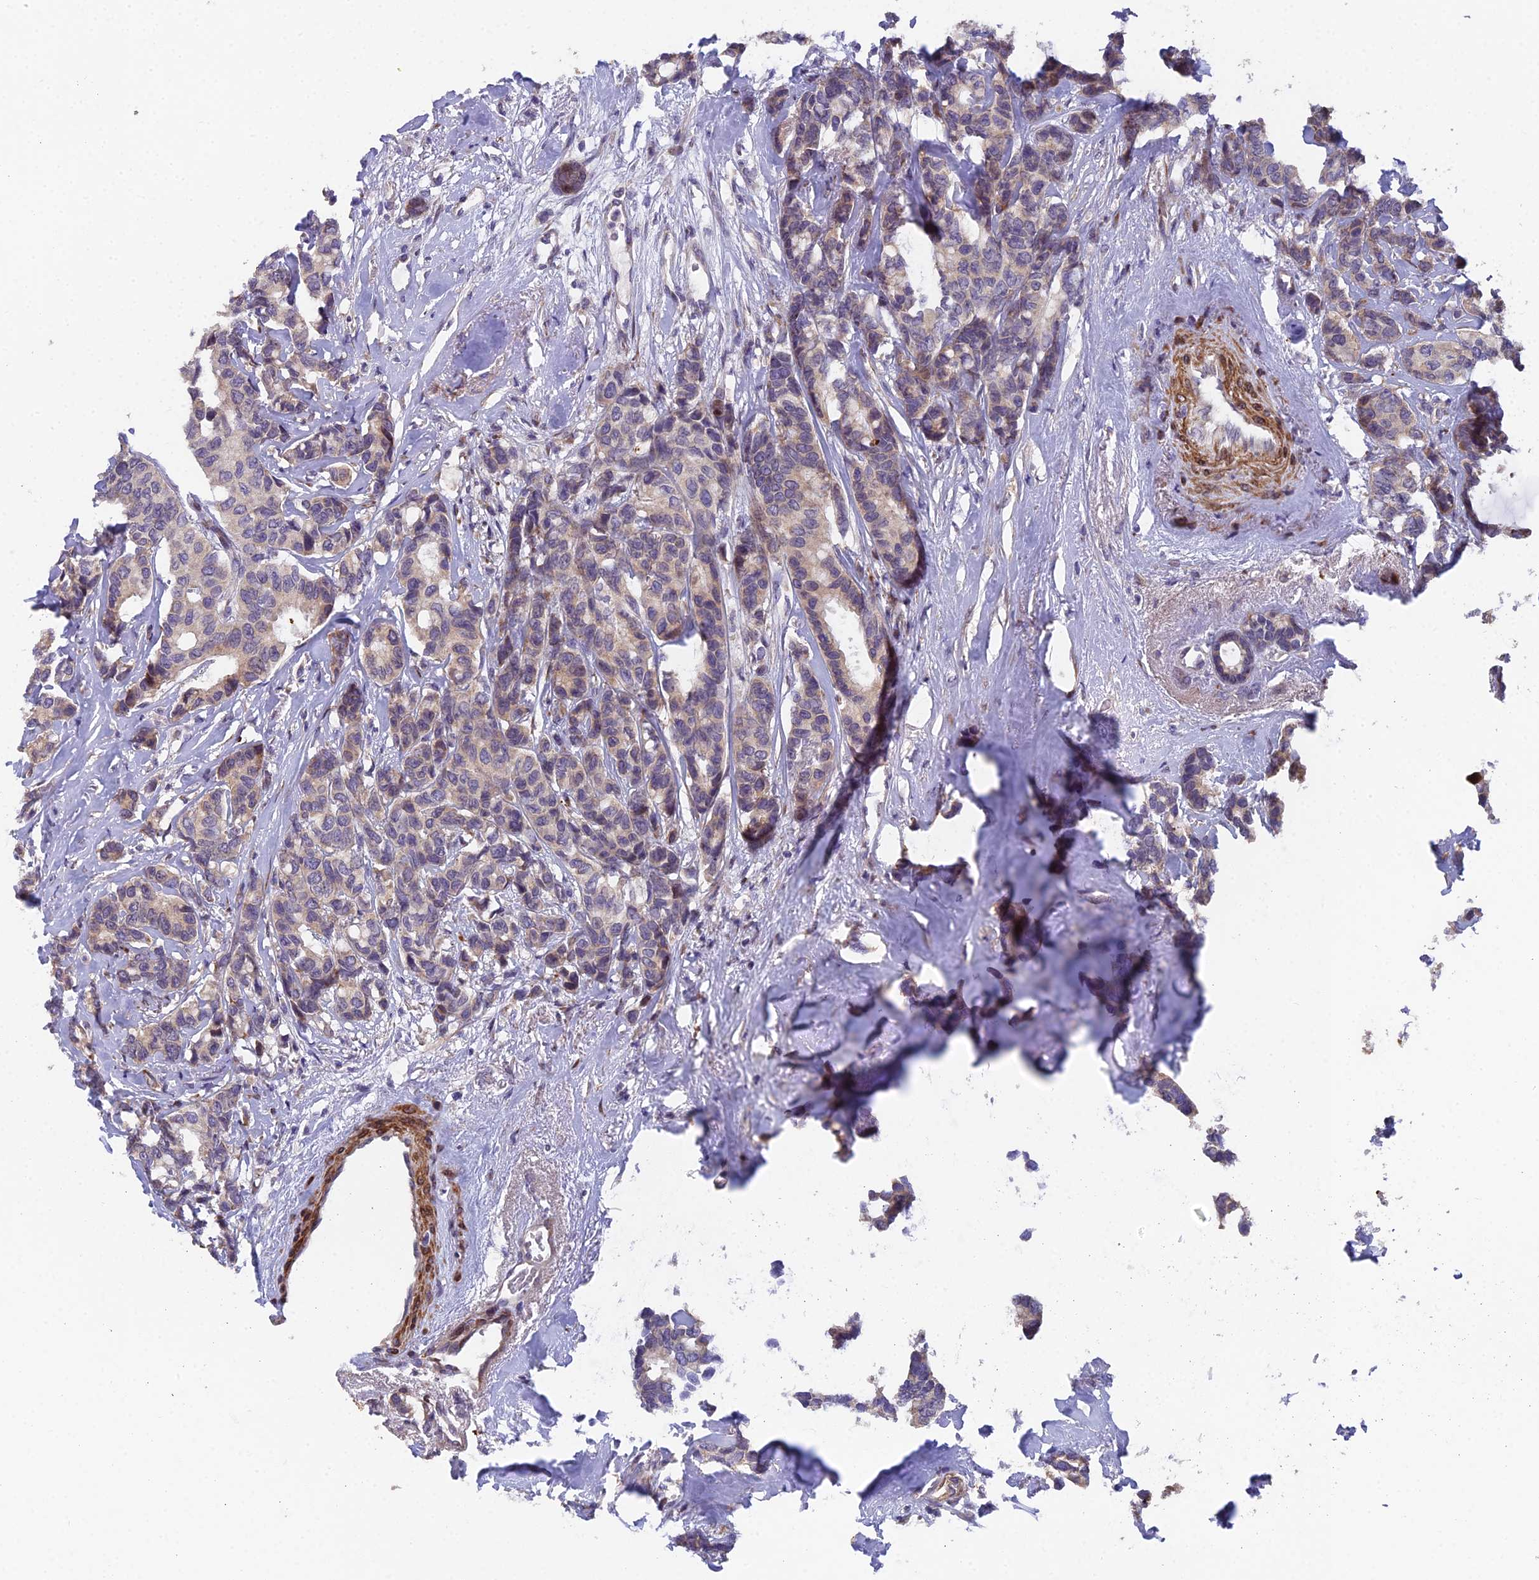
{"staining": {"intensity": "weak", "quantity": "<25%", "location": "cytoplasmic/membranous"}, "tissue": "breast cancer", "cell_type": "Tumor cells", "image_type": "cancer", "snomed": [{"axis": "morphology", "description": "Duct carcinoma"}, {"axis": "topography", "description": "Breast"}], "caption": "The image displays no significant positivity in tumor cells of breast cancer (invasive ductal carcinoma).", "gene": "RAB28", "patient": {"sex": "female", "age": 87}}